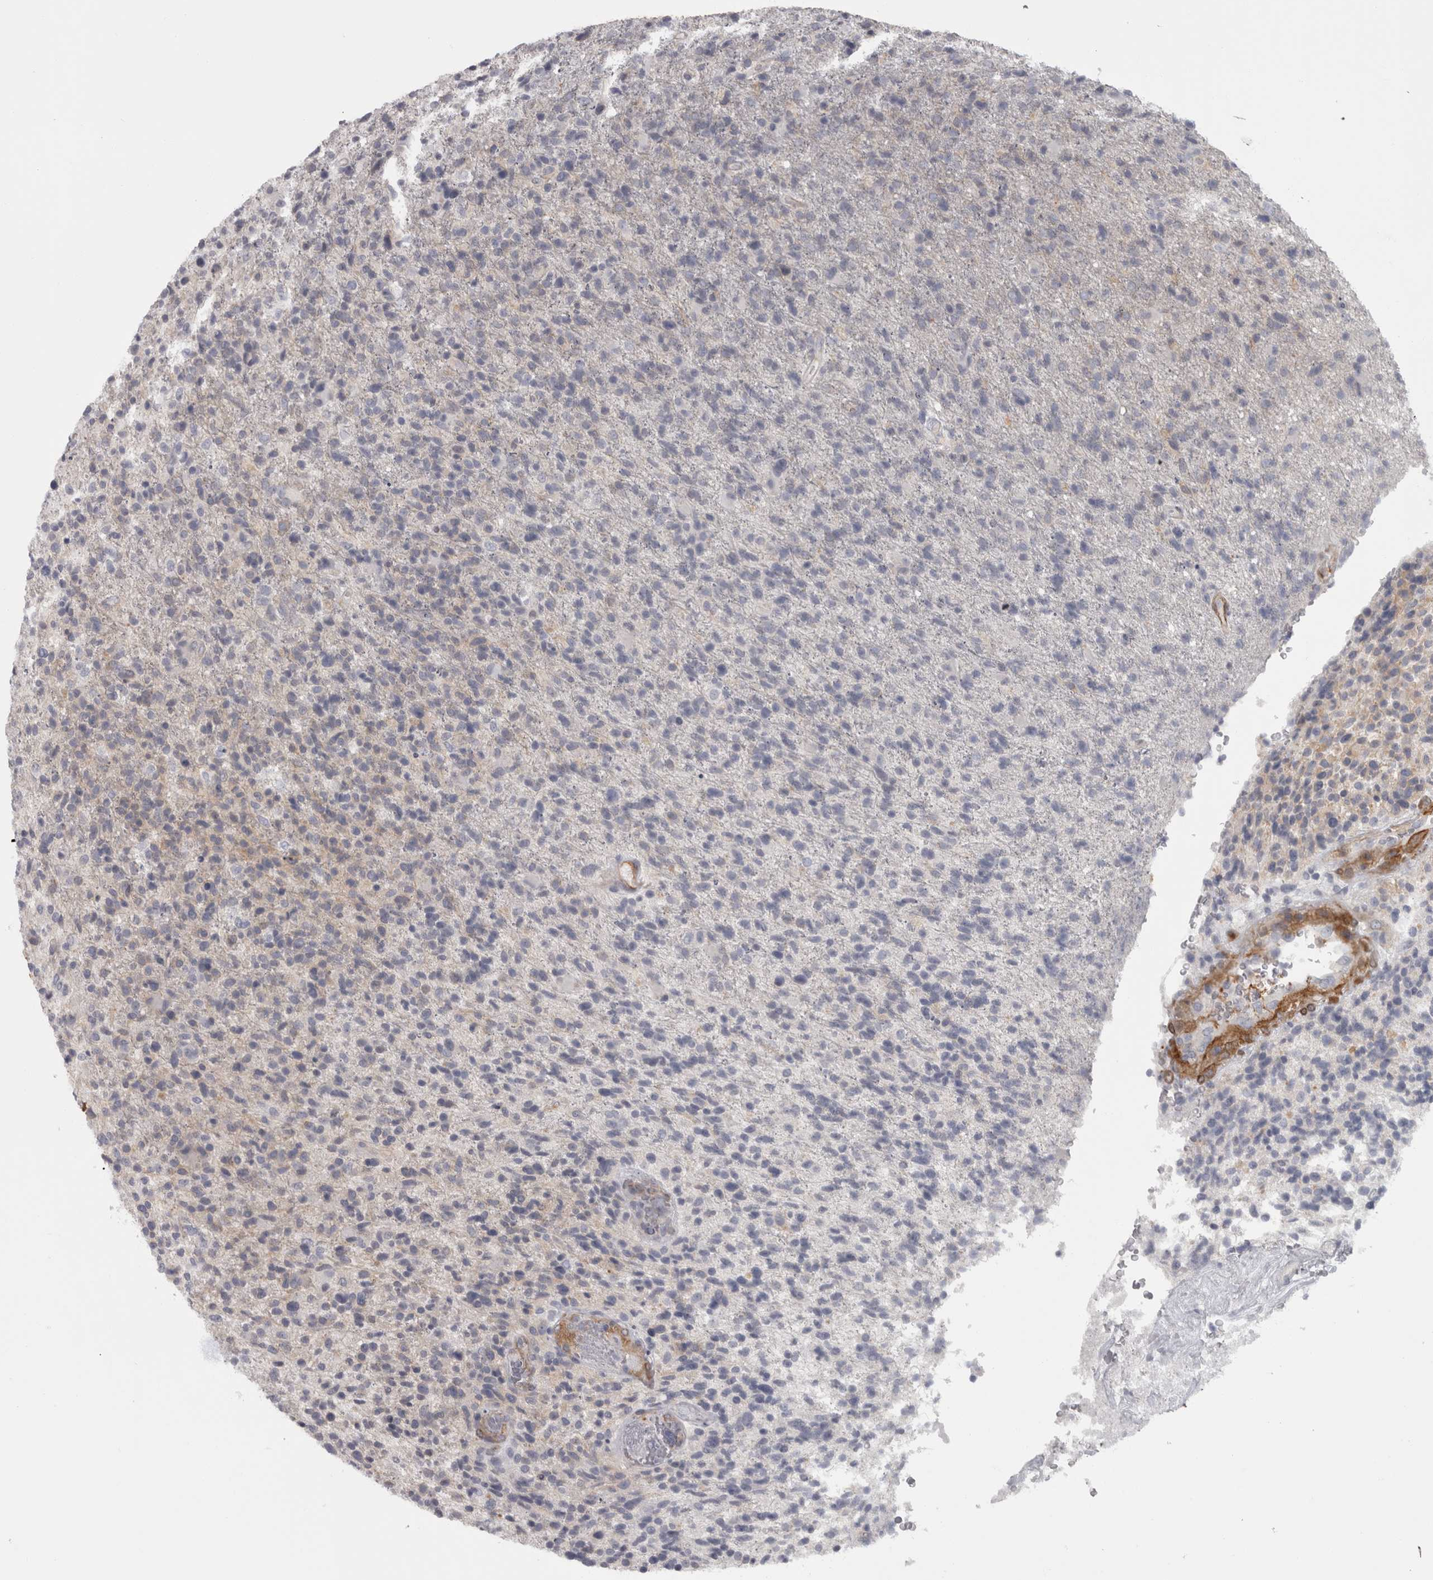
{"staining": {"intensity": "weak", "quantity": "<25%", "location": "cytoplasmic/membranous"}, "tissue": "glioma", "cell_type": "Tumor cells", "image_type": "cancer", "snomed": [{"axis": "morphology", "description": "Glioma, malignant, High grade"}, {"axis": "topography", "description": "Brain"}], "caption": "This is a image of immunohistochemistry staining of glioma, which shows no positivity in tumor cells. The staining was performed using DAB to visualize the protein expression in brown, while the nuclei were stained in blue with hematoxylin (Magnification: 20x).", "gene": "PPP1R12B", "patient": {"sex": "male", "age": 72}}